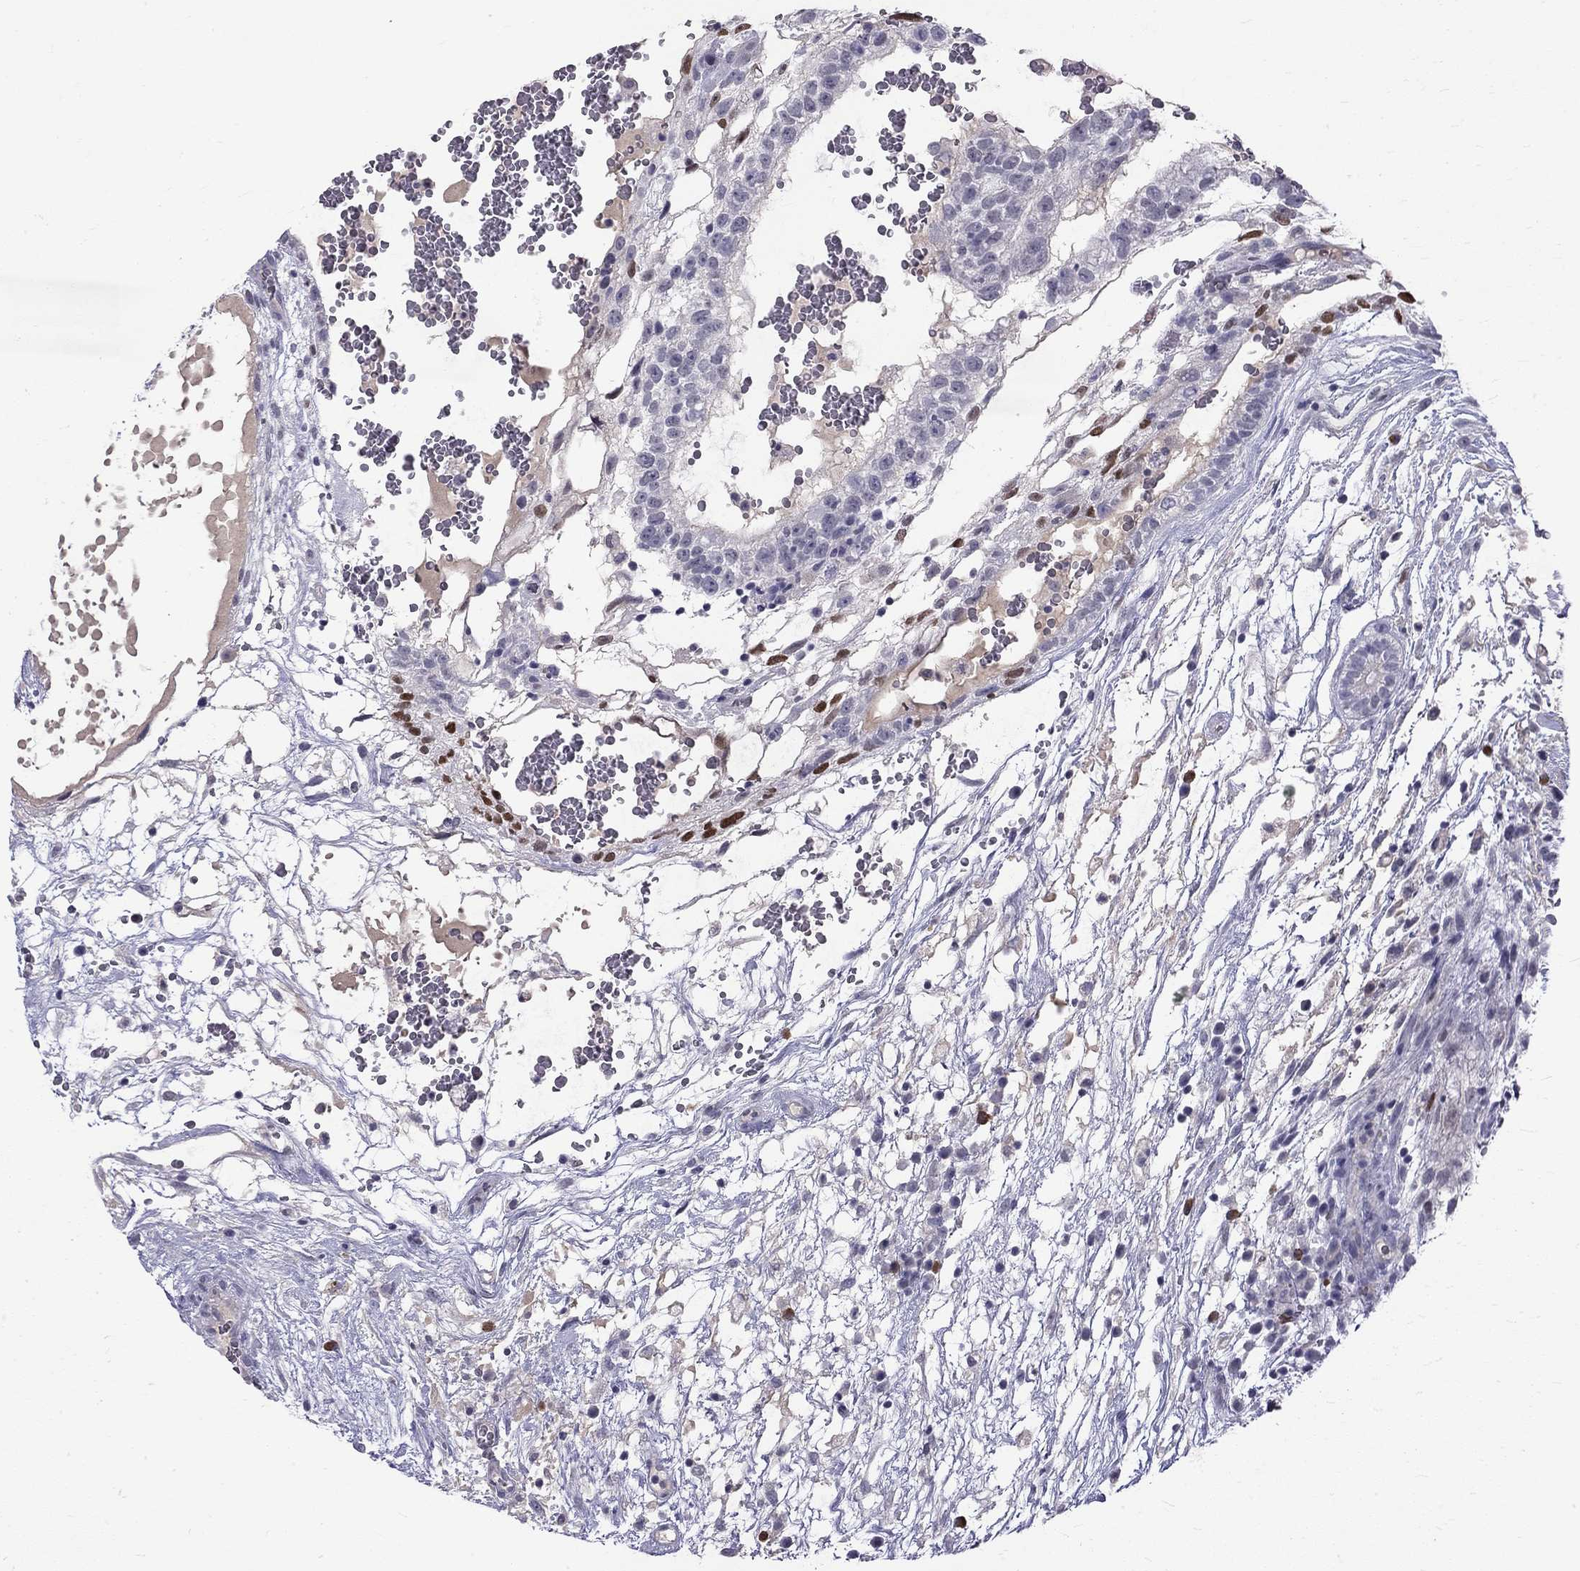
{"staining": {"intensity": "negative", "quantity": "none", "location": "none"}, "tissue": "testis cancer", "cell_type": "Tumor cells", "image_type": "cancer", "snomed": [{"axis": "morphology", "description": "Normal tissue, NOS"}, {"axis": "morphology", "description": "Carcinoma, Embryonal, NOS"}, {"axis": "topography", "description": "Testis"}], "caption": "A micrograph of embryonal carcinoma (testis) stained for a protein demonstrates no brown staining in tumor cells. The staining was performed using DAB (3,3'-diaminobenzidine) to visualize the protein expression in brown, while the nuclei were stained in blue with hematoxylin (Magnification: 20x).", "gene": "RTL9", "patient": {"sex": "male", "age": 32}}